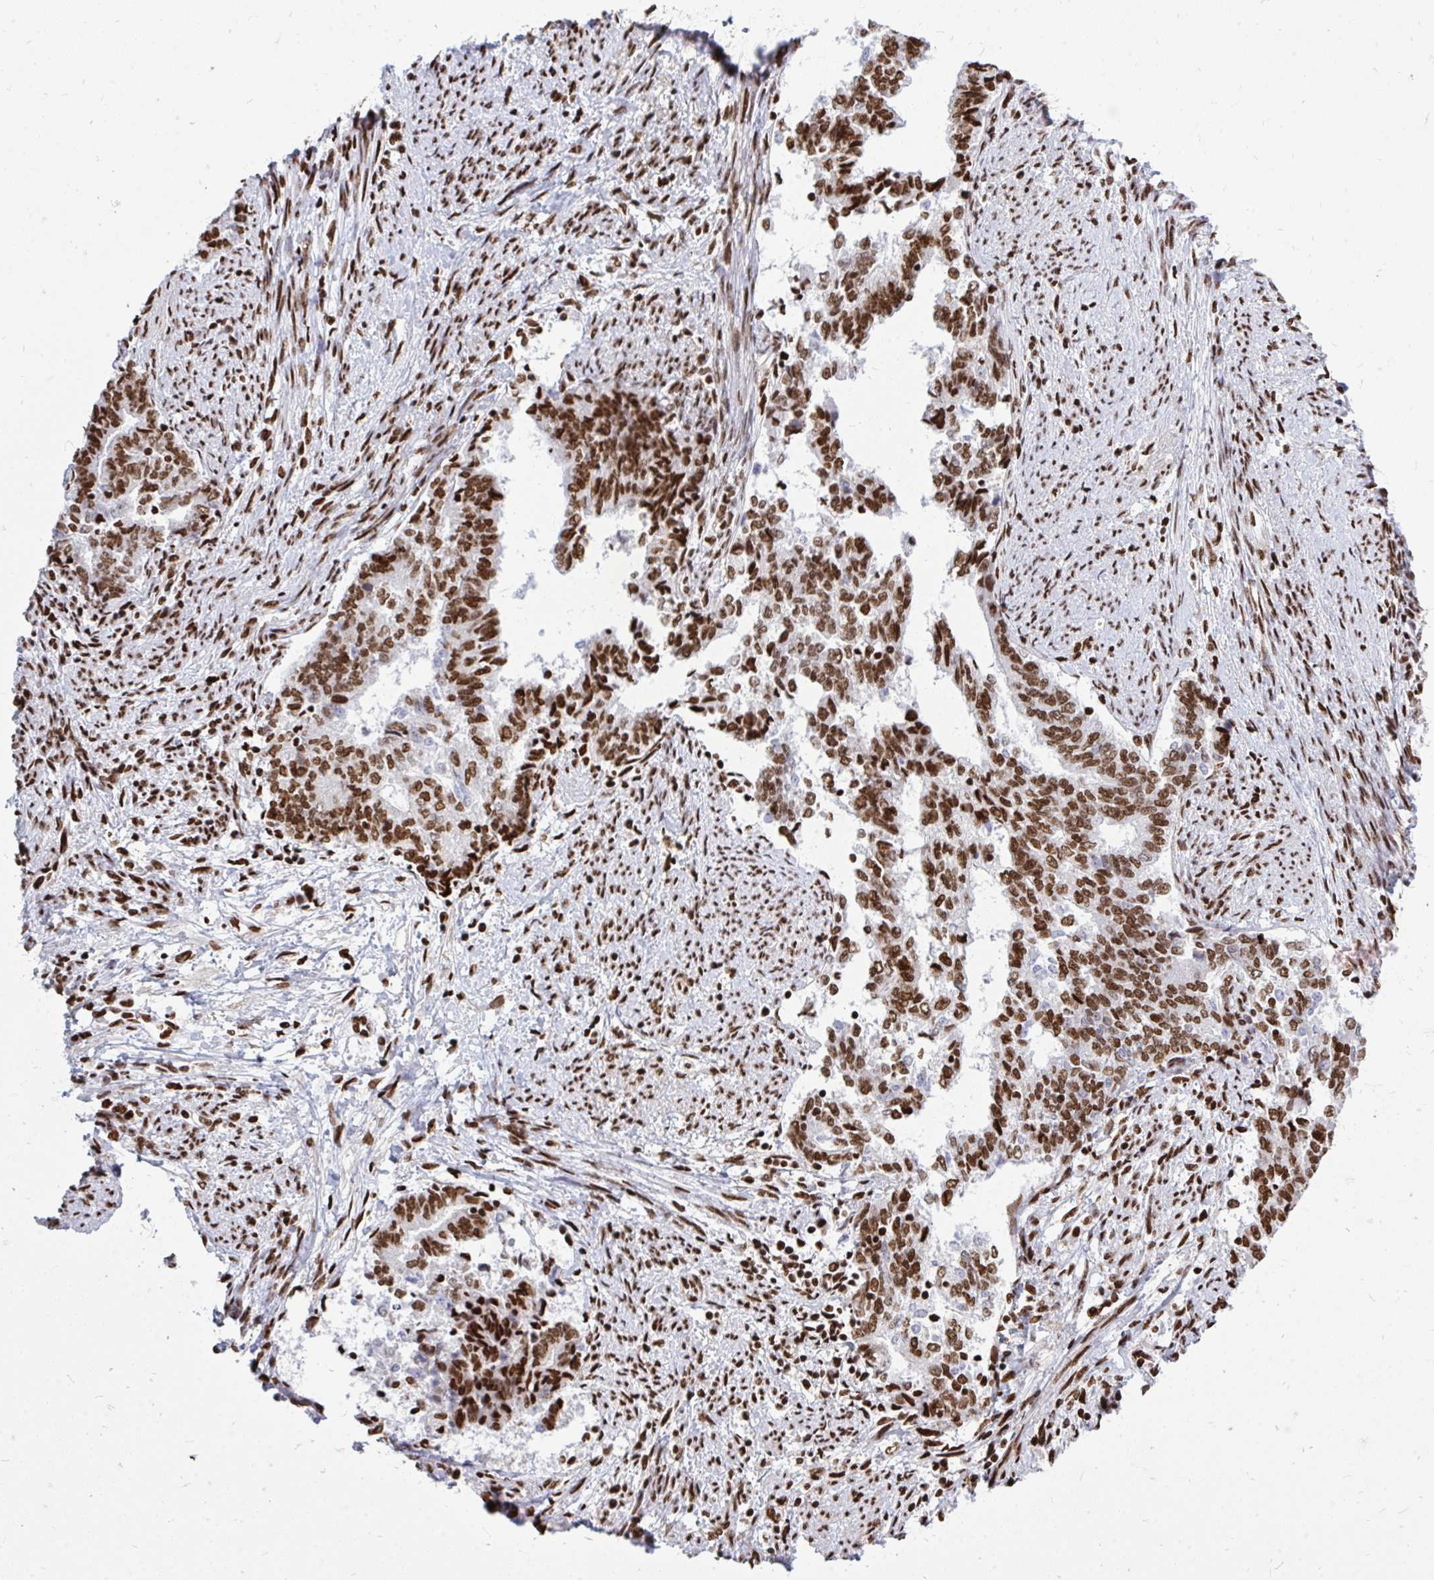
{"staining": {"intensity": "strong", "quantity": ">75%", "location": "nuclear"}, "tissue": "endometrial cancer", "cell_type": "Tumor cells", "image_type": "cancer", "snomed": [{"axis": "morphology", "description": "Adenocarcinoma, NOS"}, {"axis": "topography", "description": "Endometrium"}], "caption": "Immunohistochemistry (IHC) photomicrograph of endometrial cancer stained for a protein (brown), which exhibits high levels of strong nuclear staining in about >75% of tumor cells.", "gene": "TBL1Y", "patient": {"sex": "female", "age": 65}}